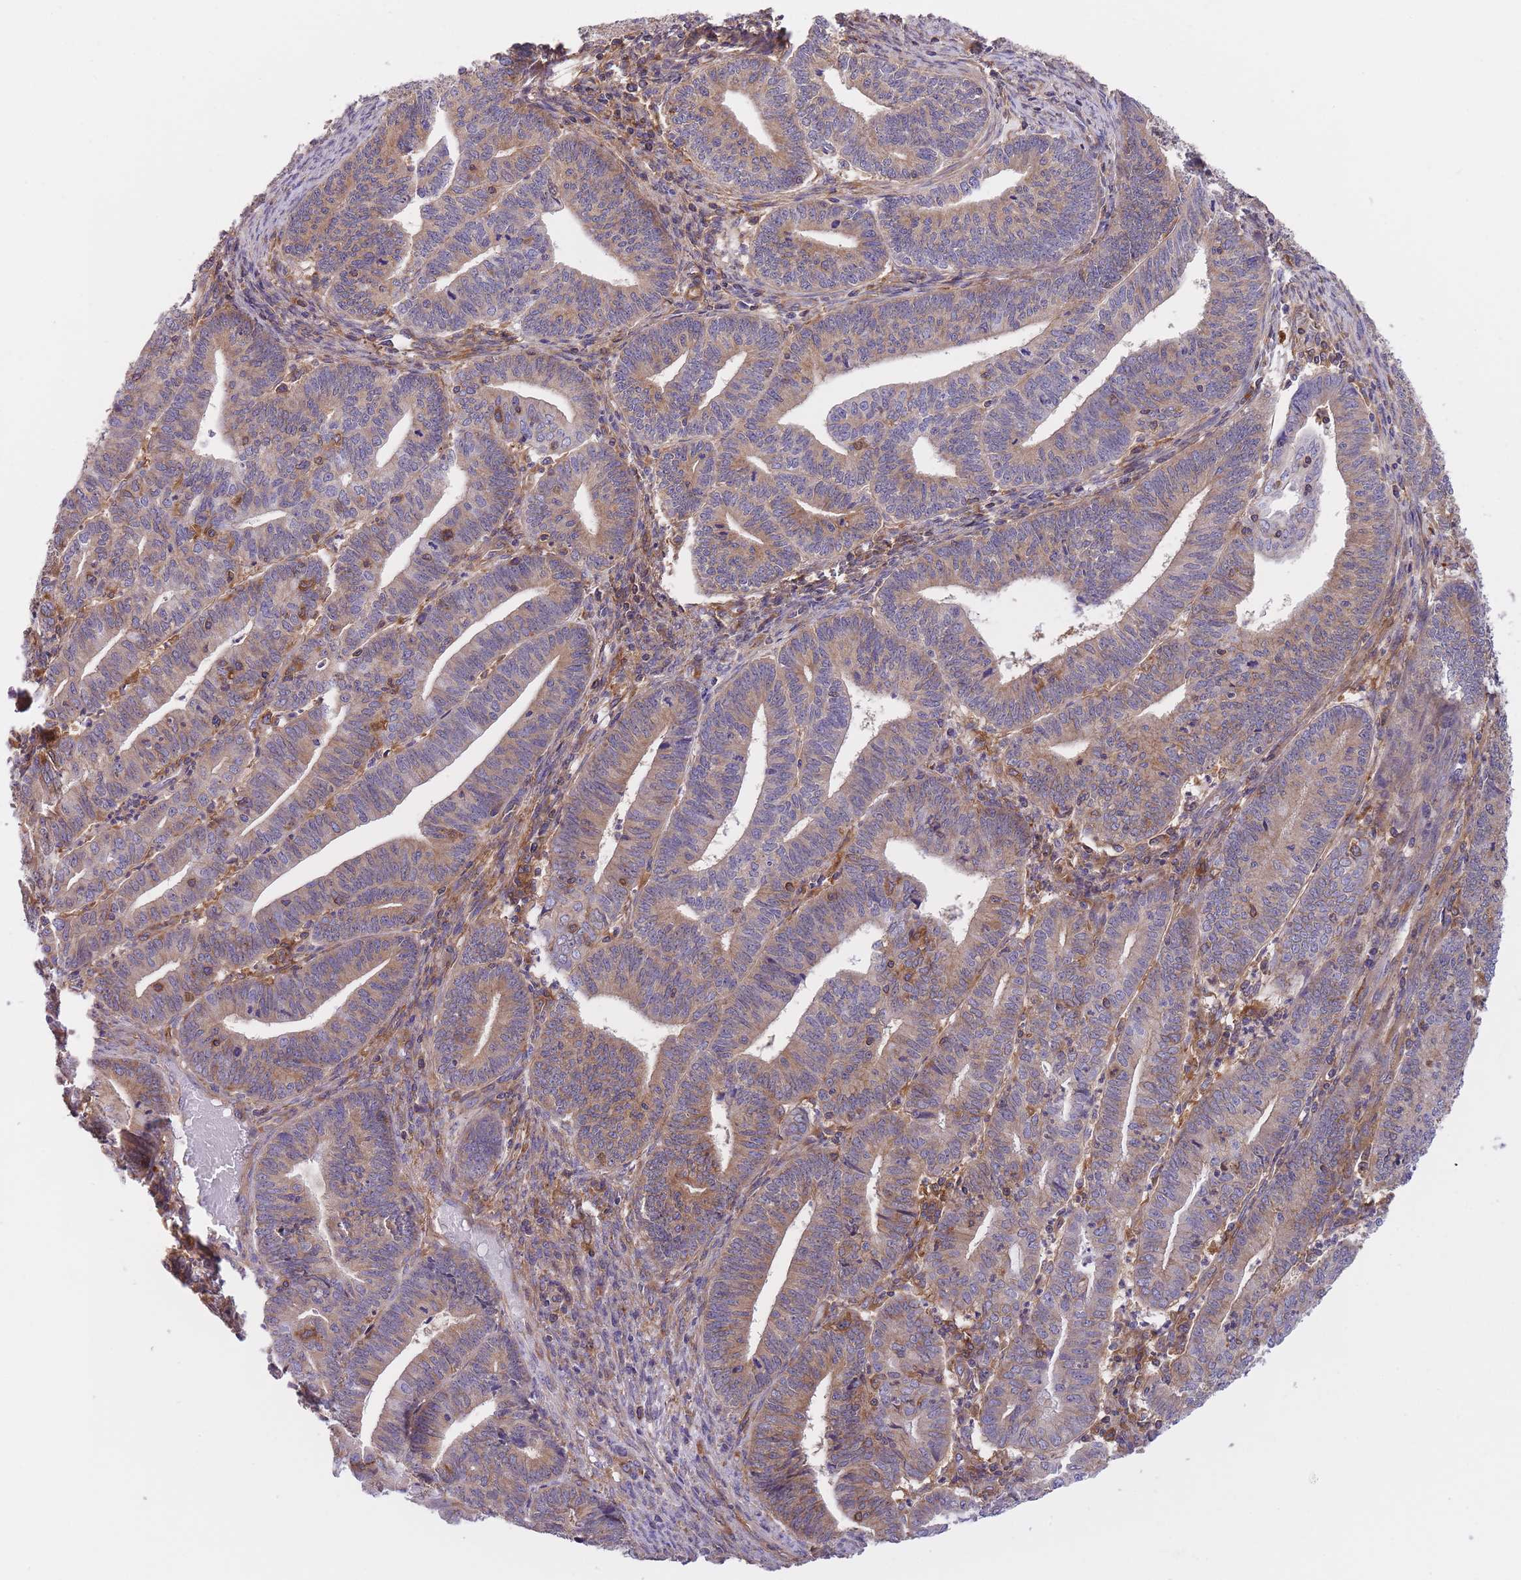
{"staining": {"intensity": "weak", "quantity": ">75%", "location": "cytoplasmic/membranous"}, "tissue": "endometrial cancer", "cell_type": "Tumor cells", "image_type": "cancer", "snomed": [{"axis": "morphology", "description": "Adenocarcinoma, NOS"}, {"axis": "topography", "description": "Endometrium"}], "caption": "Immunohistochemistry (IHC) histopathology image of neoplastic tissue: human endometrial cancer stained using immunohistochemistry (IHC) exhibits low levels of weak protein expression localized specifically in the cytoplasmic/membranous of tumor cells, appearing as a cytoplasmic/membranous brown color.", "gene": "PRKAR1A", "patient": {"sex": "female", "age": 60}}